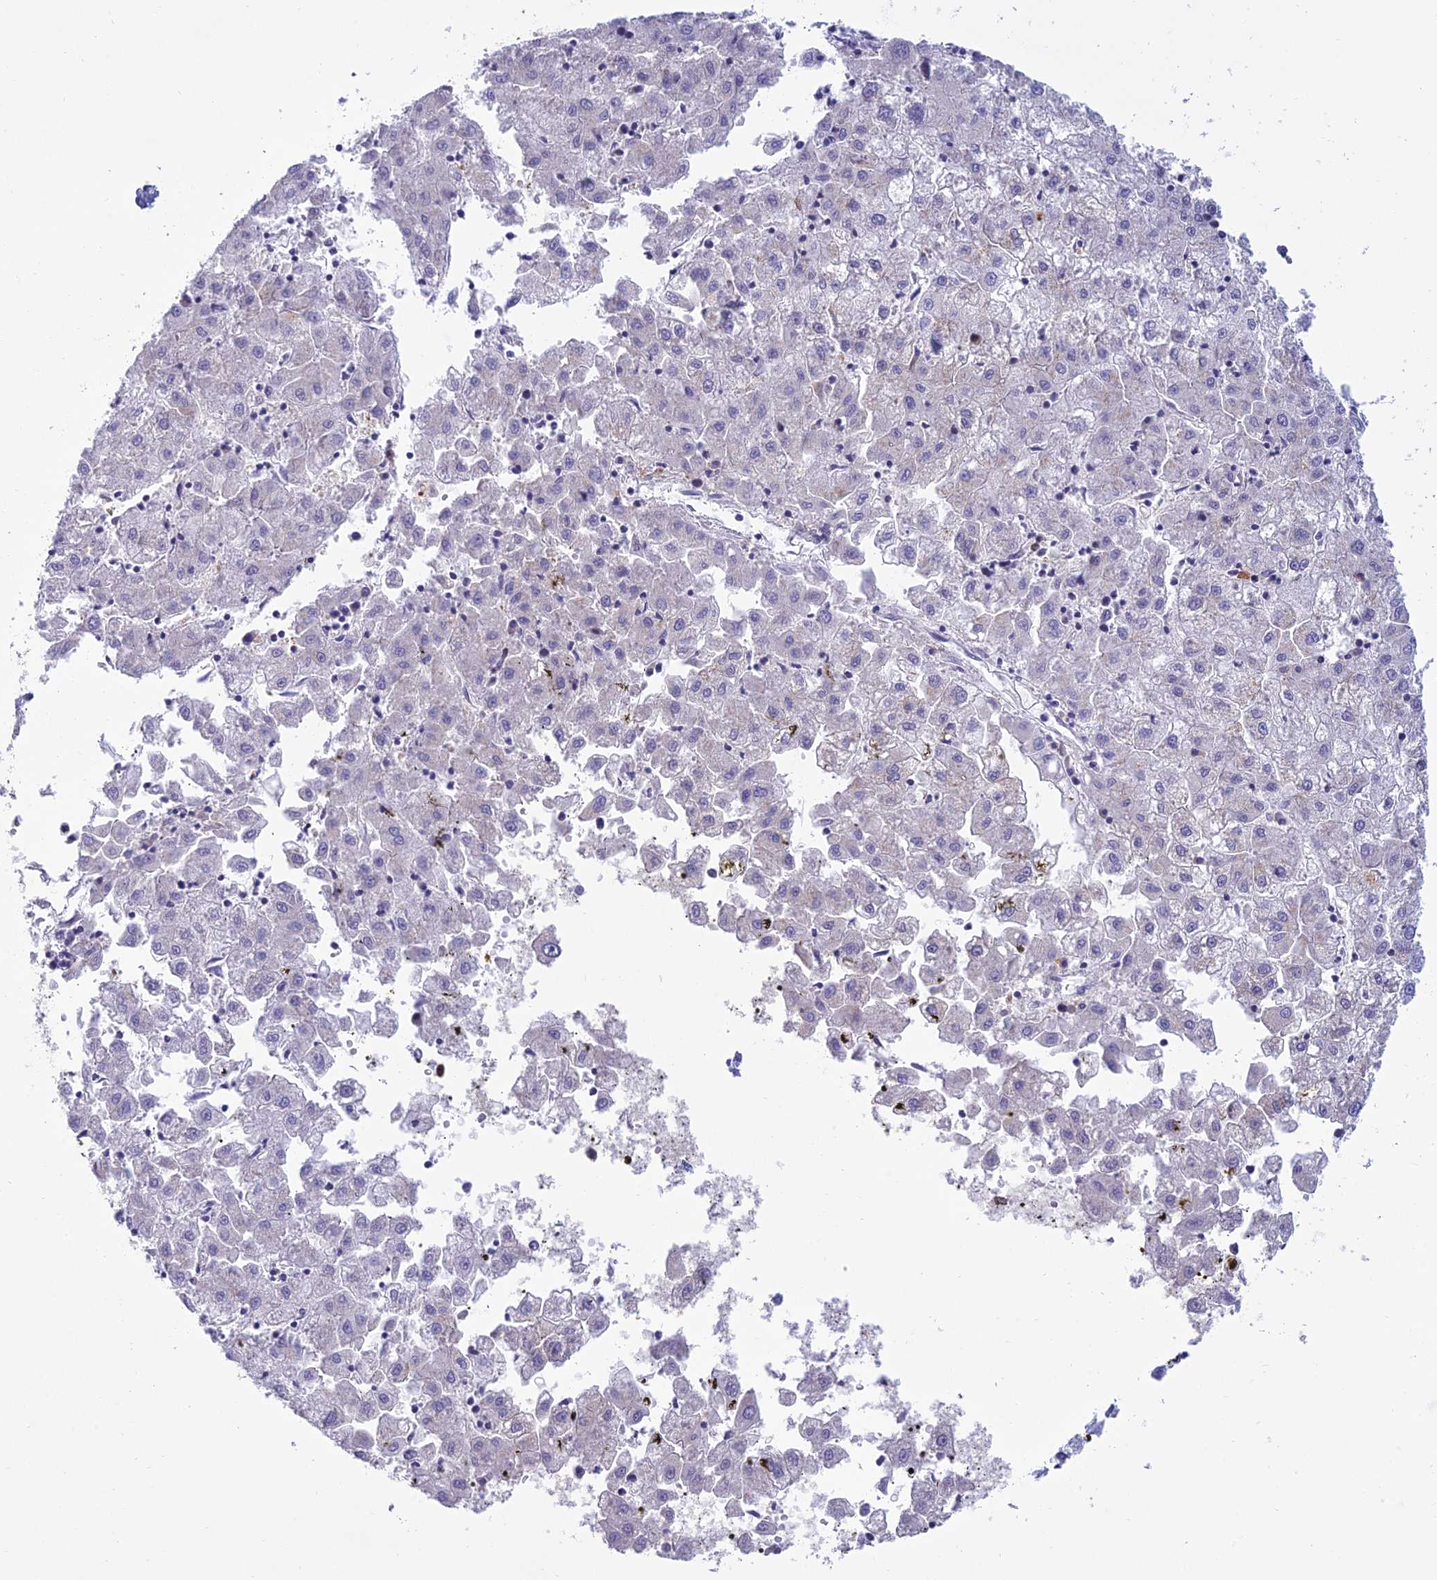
{"staining": {"intensity": "negative", "quantity": "none", "location": "none"}, "tissue": "liver cancer", "cell_type": "Tumor cells", "image_type": "cancer", "snomed": [{"axis": "morphology", "description": "Carcinoma, Hepatocellular, NOS"}, {"axis": "topography", "description": "Liver"}], "caption": "Immunohistochemistry (IHC) image of neoplastic tissue: human liver cancer stained with DAB (3,3'-diaminobenzidine) exhibits no significant protein expression in tumor cells.", "gene": "UBE2G1", "patient": {"sex": "male", "age": 72}}